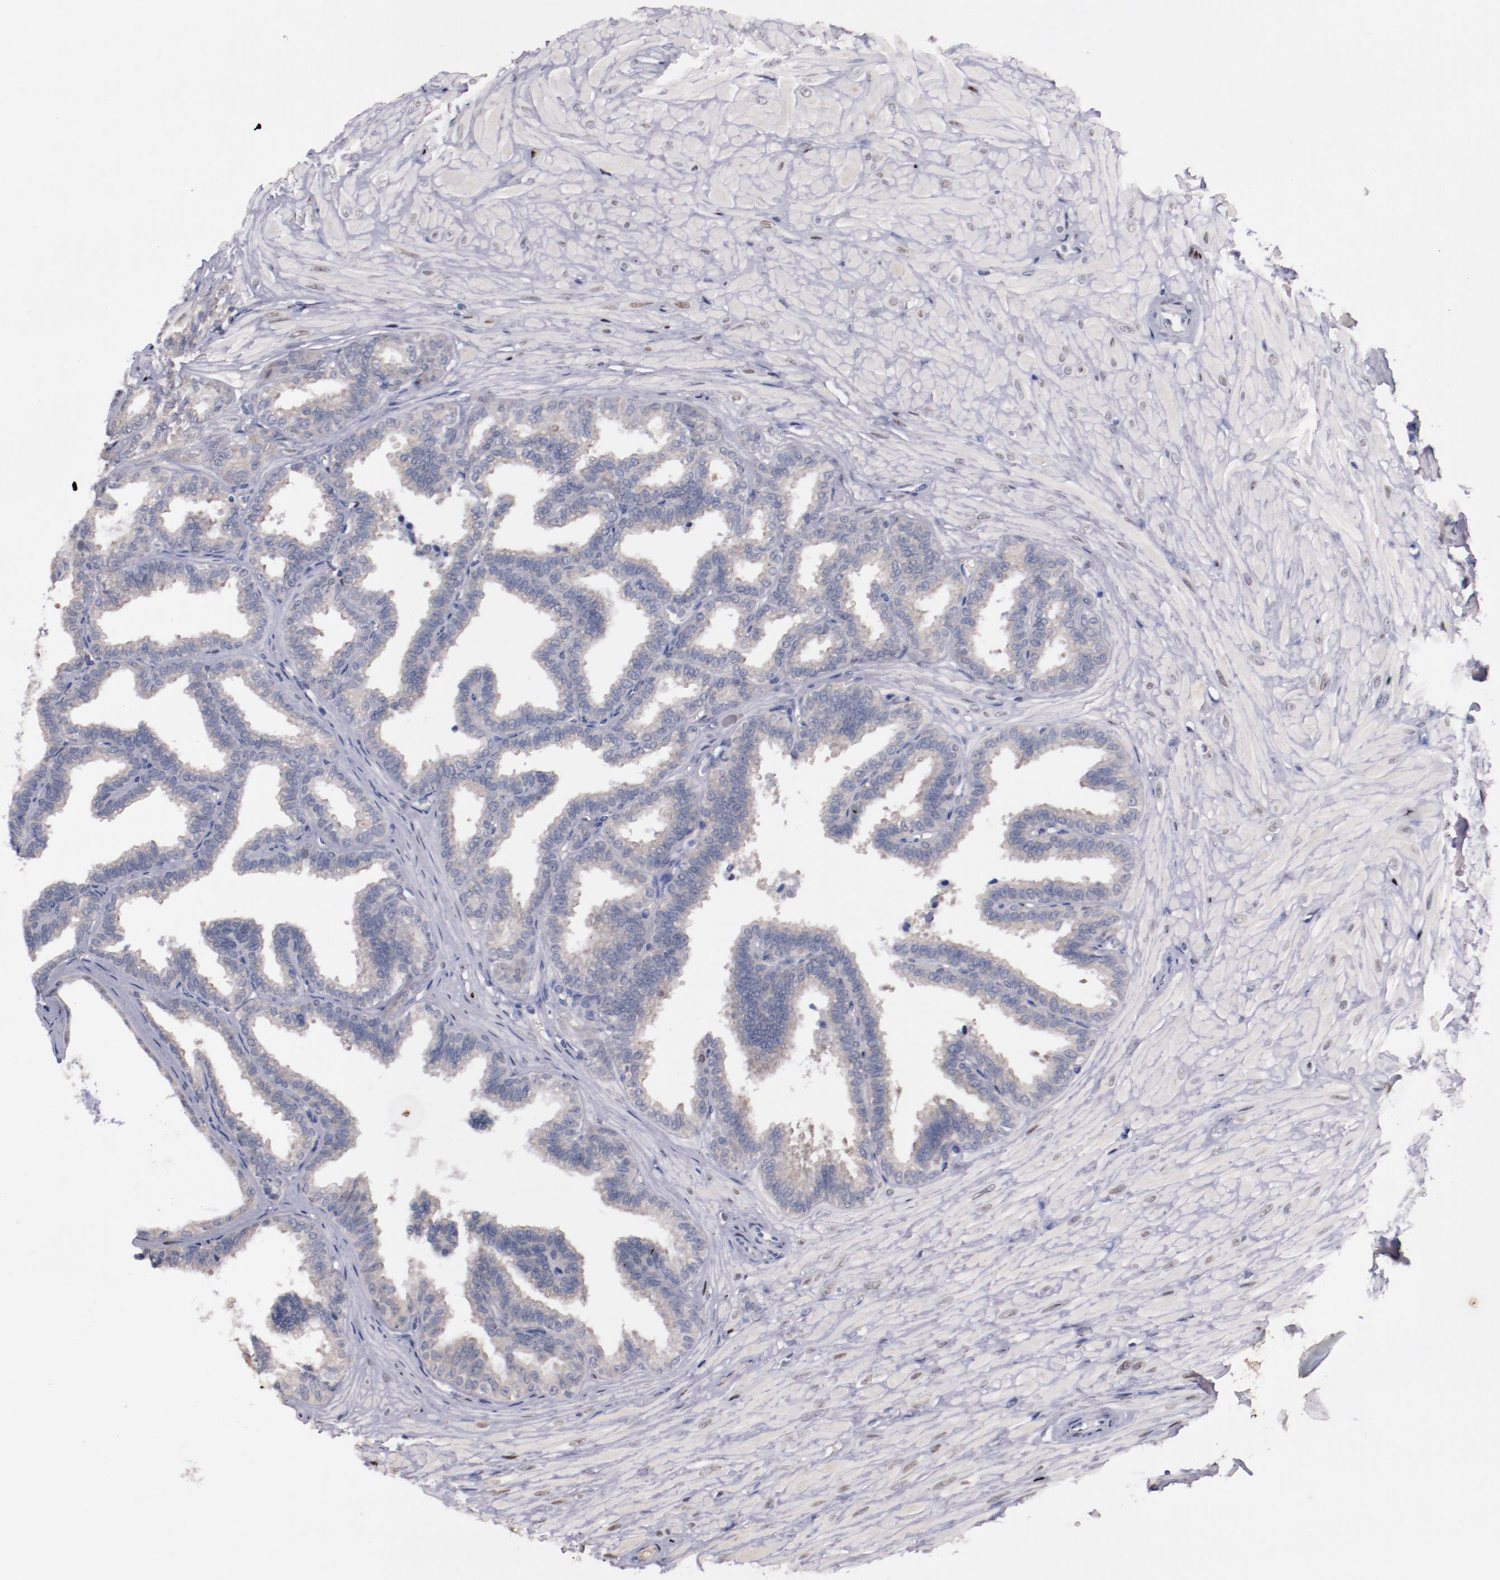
{"staining": {"intensity": "weak", "quantity": ">75%", "location": "cytoplasmic/membranous"}, "tissue": "seminal vesicle", "cell_type": "Glandular cells", "image_type": "normal", "snomed": [{"axis": "morphology", "description": "Normal tissue, NOS"}, {"axis": "topography", "description": "Seminal veicle"}], "caption": "Glandular cells display low levels of weak cytoplasmic/membranous positivity in approximately >75% of cells in unremarkable seminal vesicle.", "gene": "FAM81A", "patient": {"sex": "male", "age": 26}}